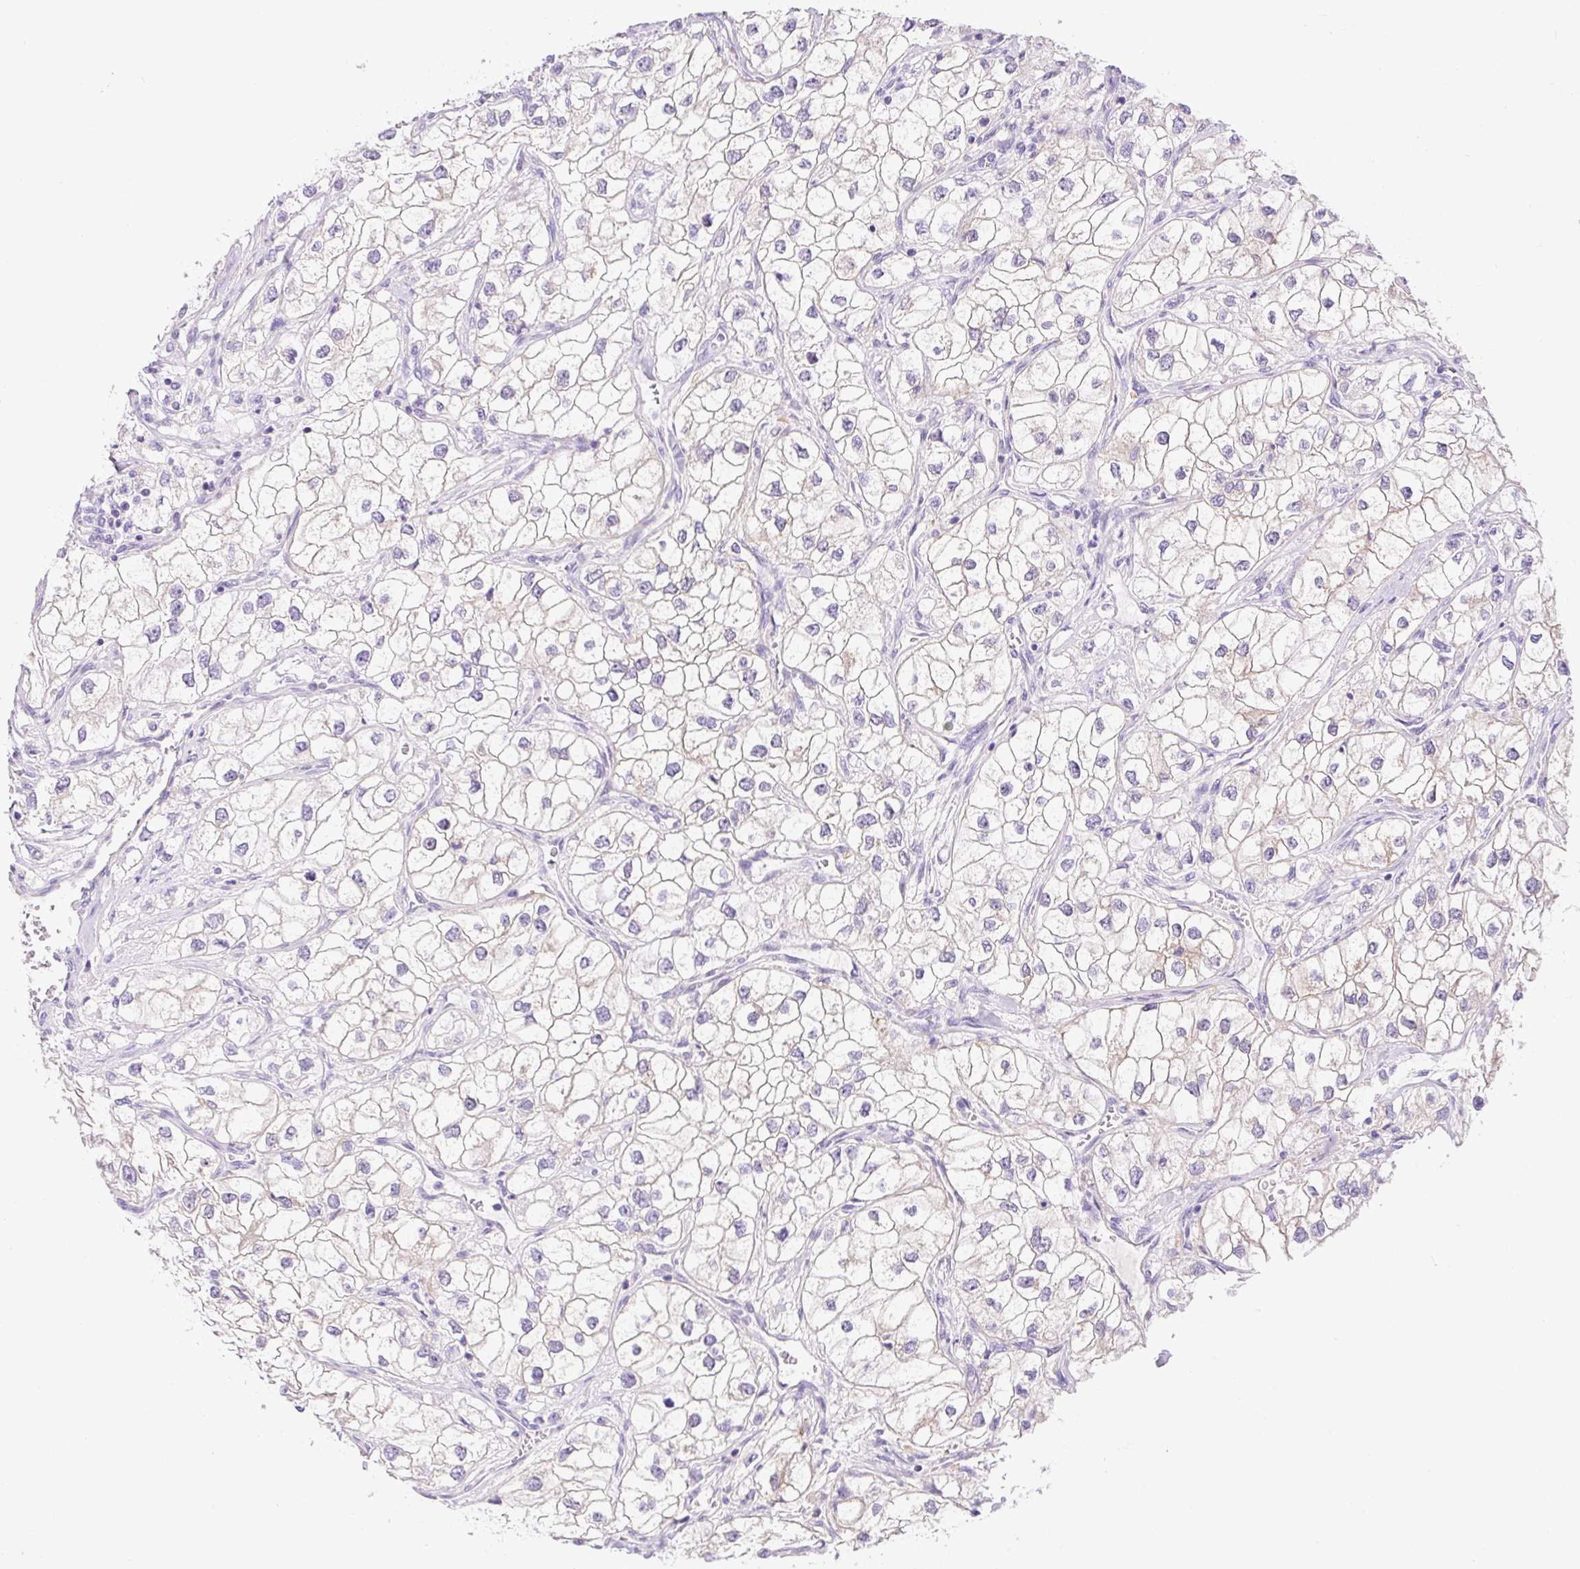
{"staining": {"intensity": "negative", "quantity": "none", "location": "none"}, "tissue": "renal cancer", "cell_type": "Tumor cells", "image_type": "cancer", "snomed": [{"axis": "morphology", "description": "Adenocarcinoma, NOS"}, {"axis": "topography", "description": "Kidney"}], "caption": "High power microscopy photomicrograph of an immunohistochemistry photomicrograph of renal adenocarcinoma, revealing no significant staining in tumor cells.", "gene": "NDST3", "patient": {"sex": "male", "age": 59}}